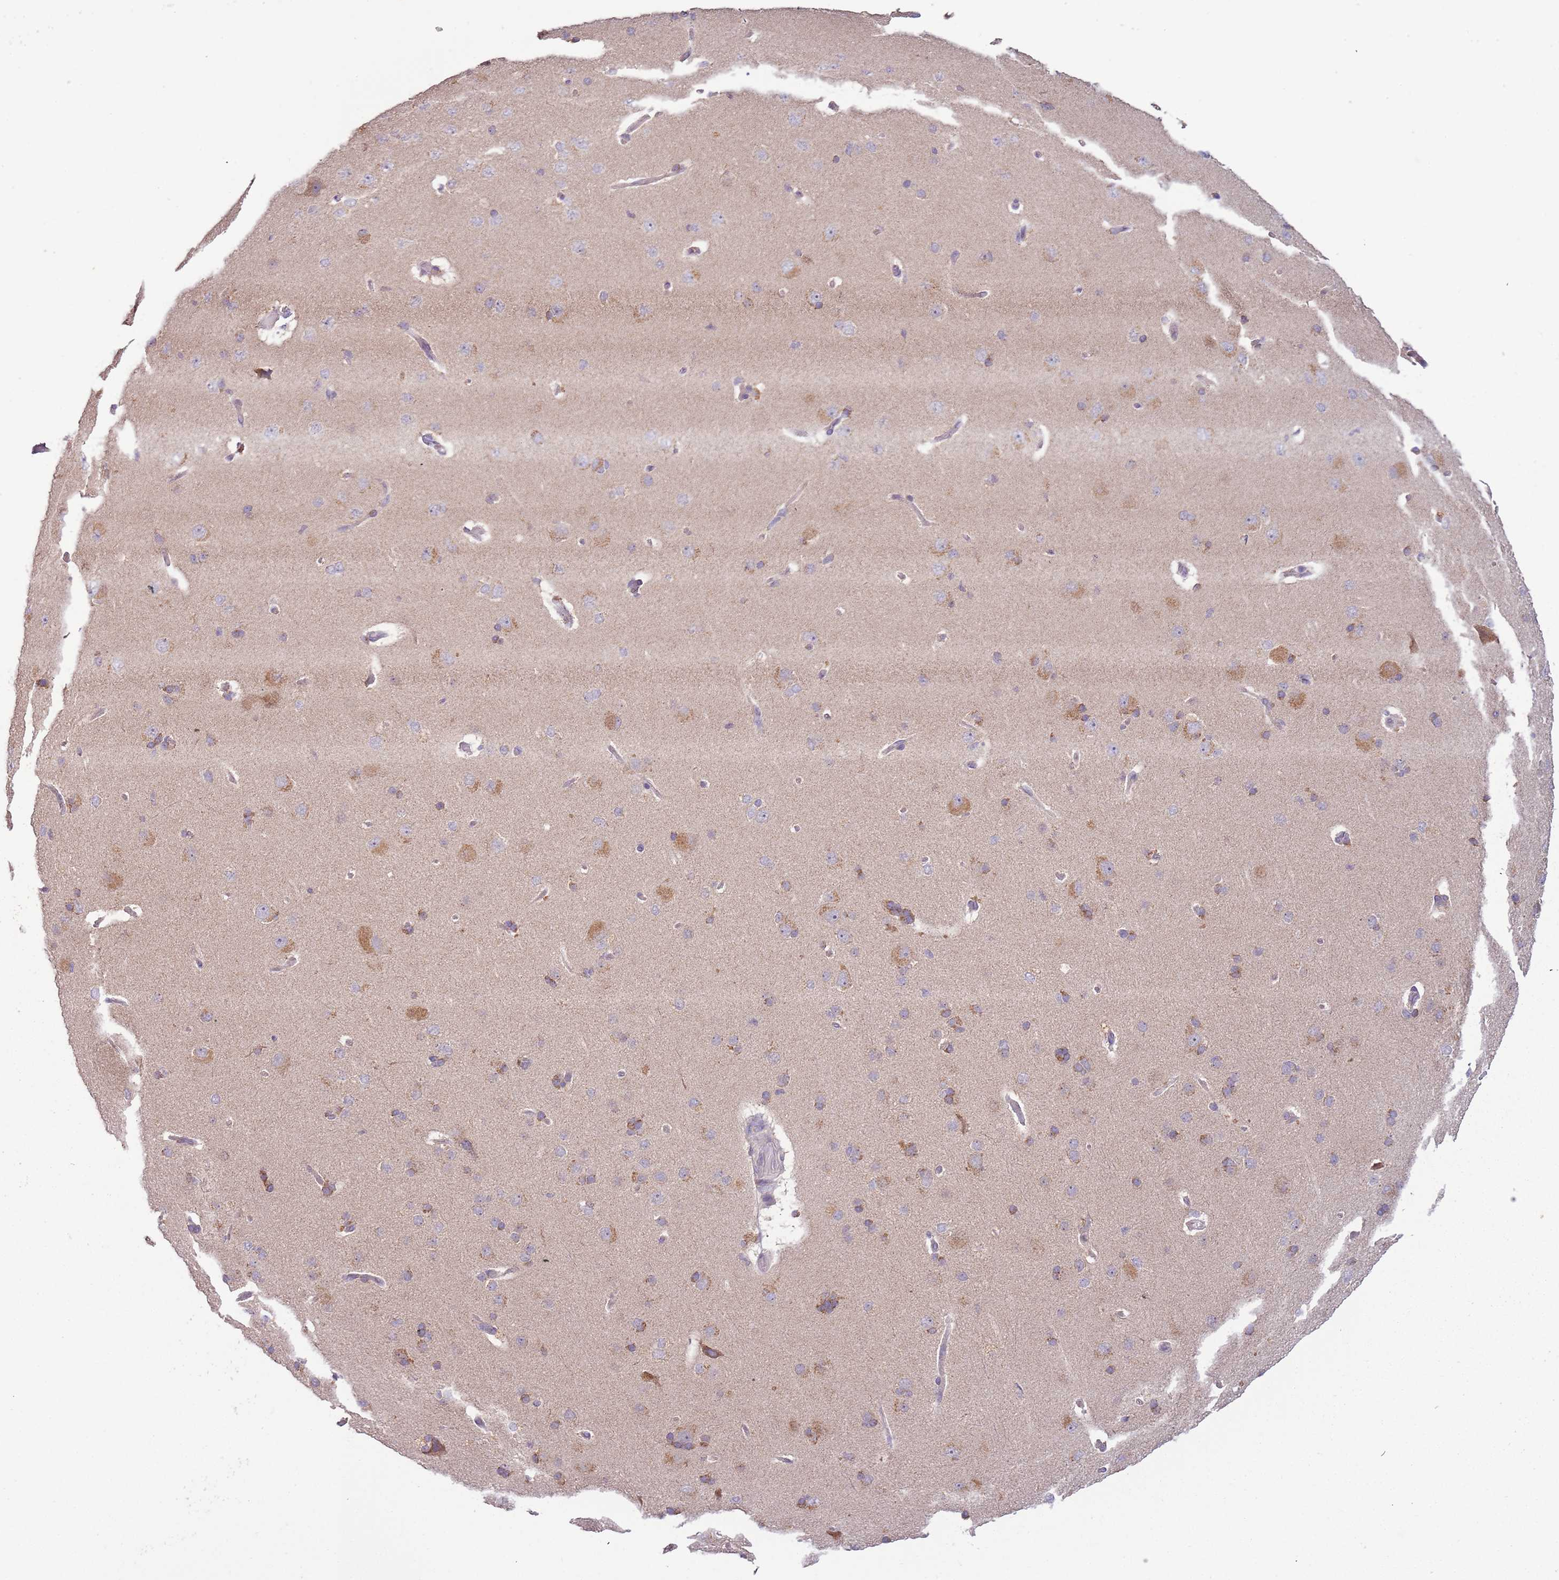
{"staining": {"intensity": "negative", "quantity": "none", "location": "none"}, "tissue": "cerebral cortex", "cell_type": "Endothelial cells", "image_type": "normal", "snomed": [{"axis": "morphology", "description": "Normal tissue, NOS"}, {"axis": "topography", "description": "Cerebral cortex"}], "caption": "This is an immunohistochemistry (IHC) image of unremarkable cerebral cortex. There is no staining in endothelial cells.", "gene": "FECH", "patient": {"sex": "male", "age": 62}}